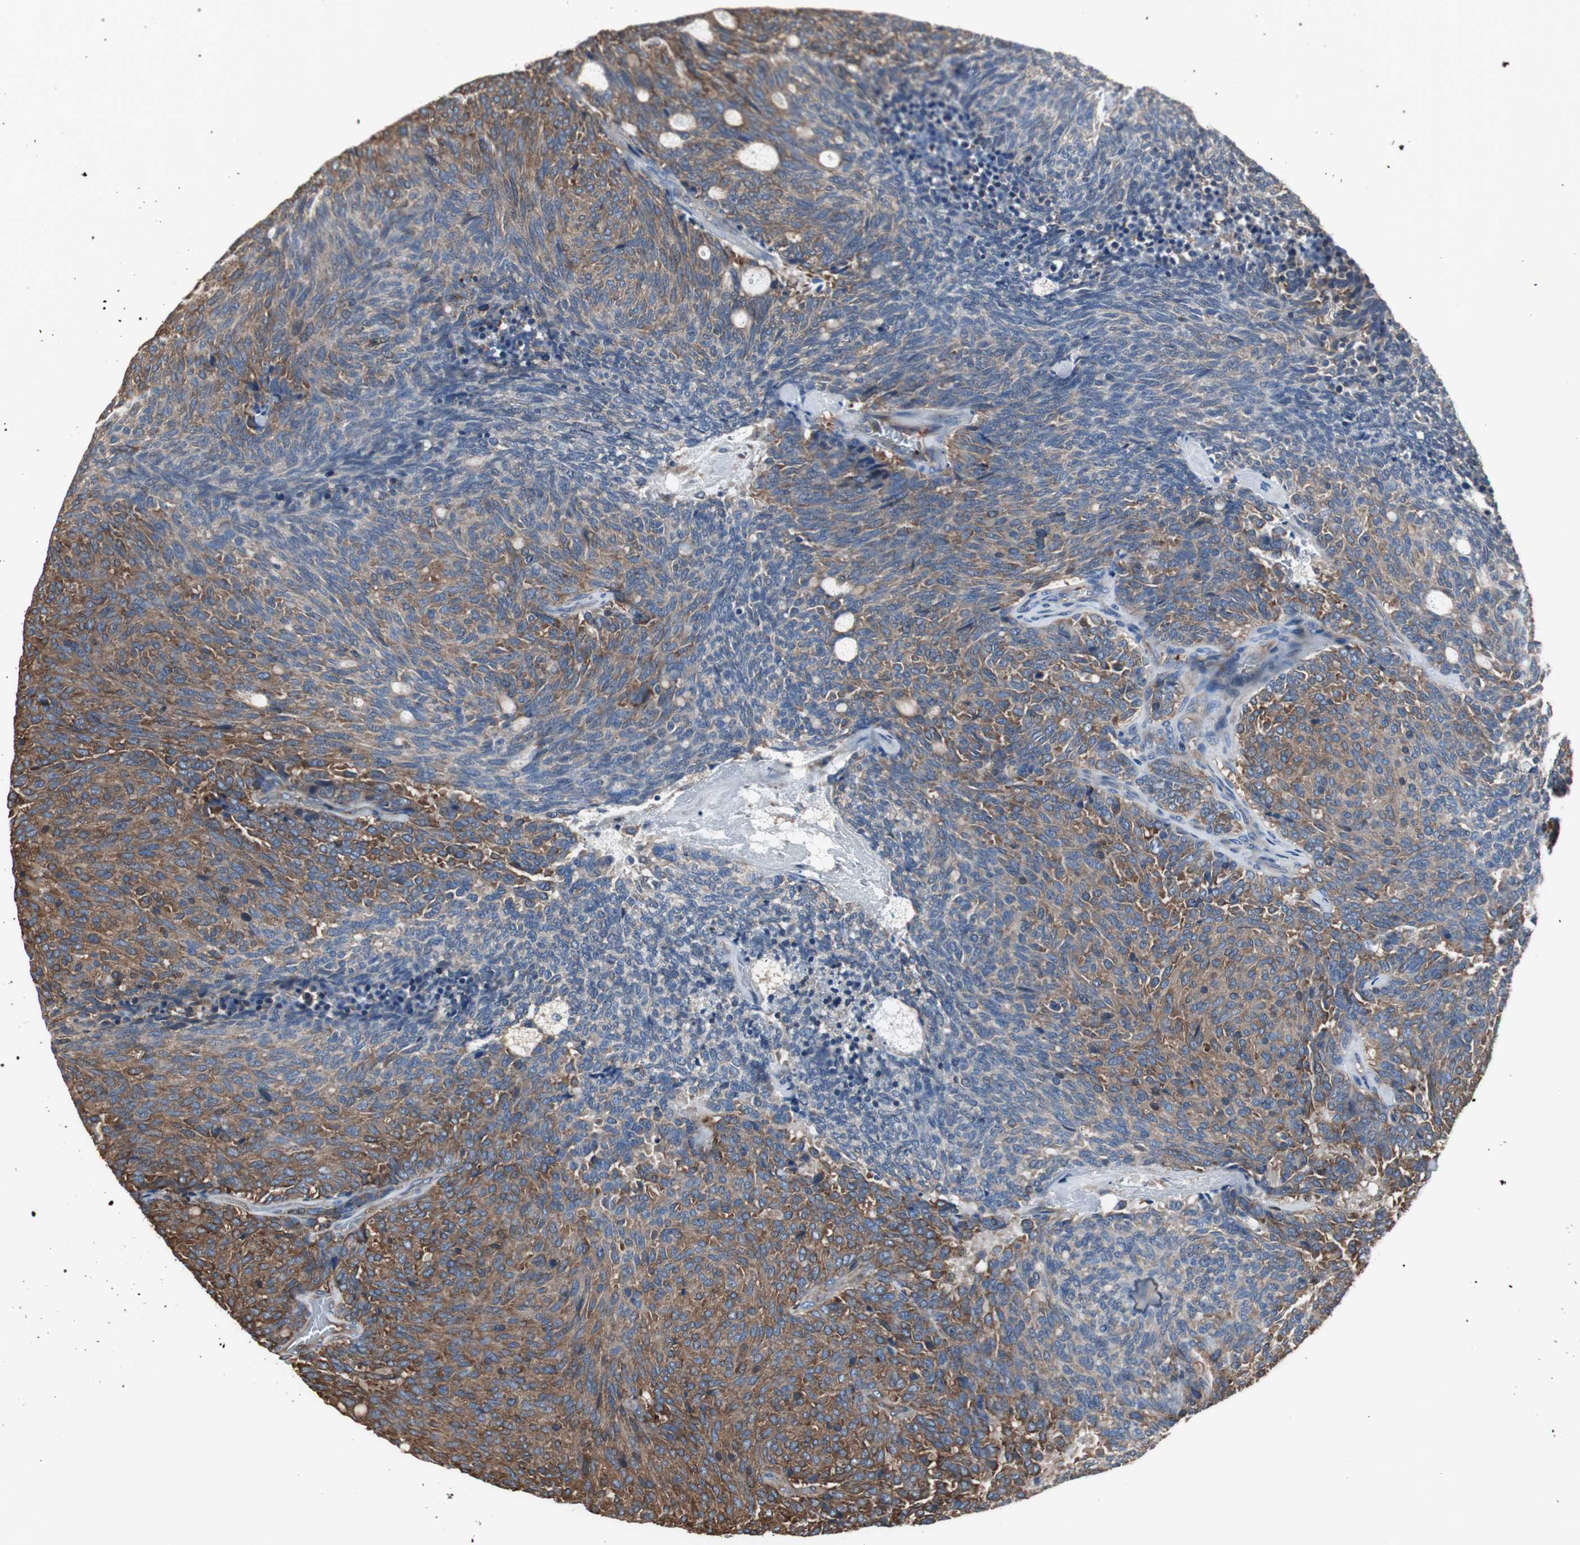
{"staining": {"intensity": "strong", "quantity": "25%-75%", "location": "cytoplasmic/membranous"}, "tissue": "carcinoid", "cell_type": "Tumor cells", "image_type": "cancer", "snomed": [{"axis": "morphology", "description": "Carcinoid, malignant, NOS"}, {"axis": "topography", "description": "Pancreas"}], "caption": "An immunohistochemistry photomicrograph of tumor tissue is shown. Protein staining in brown shows strong cytoplasmic/membranous positivity in malignant carcinoid within tumor cells. Using DAB (3,3'-diaminobenzidine) (brown) and hematoxylin (blue) stains, captured at high magnification using brightfield microscopy.", "gene": "ACTN1", "patient": {"sex": "female", "age": 54}}